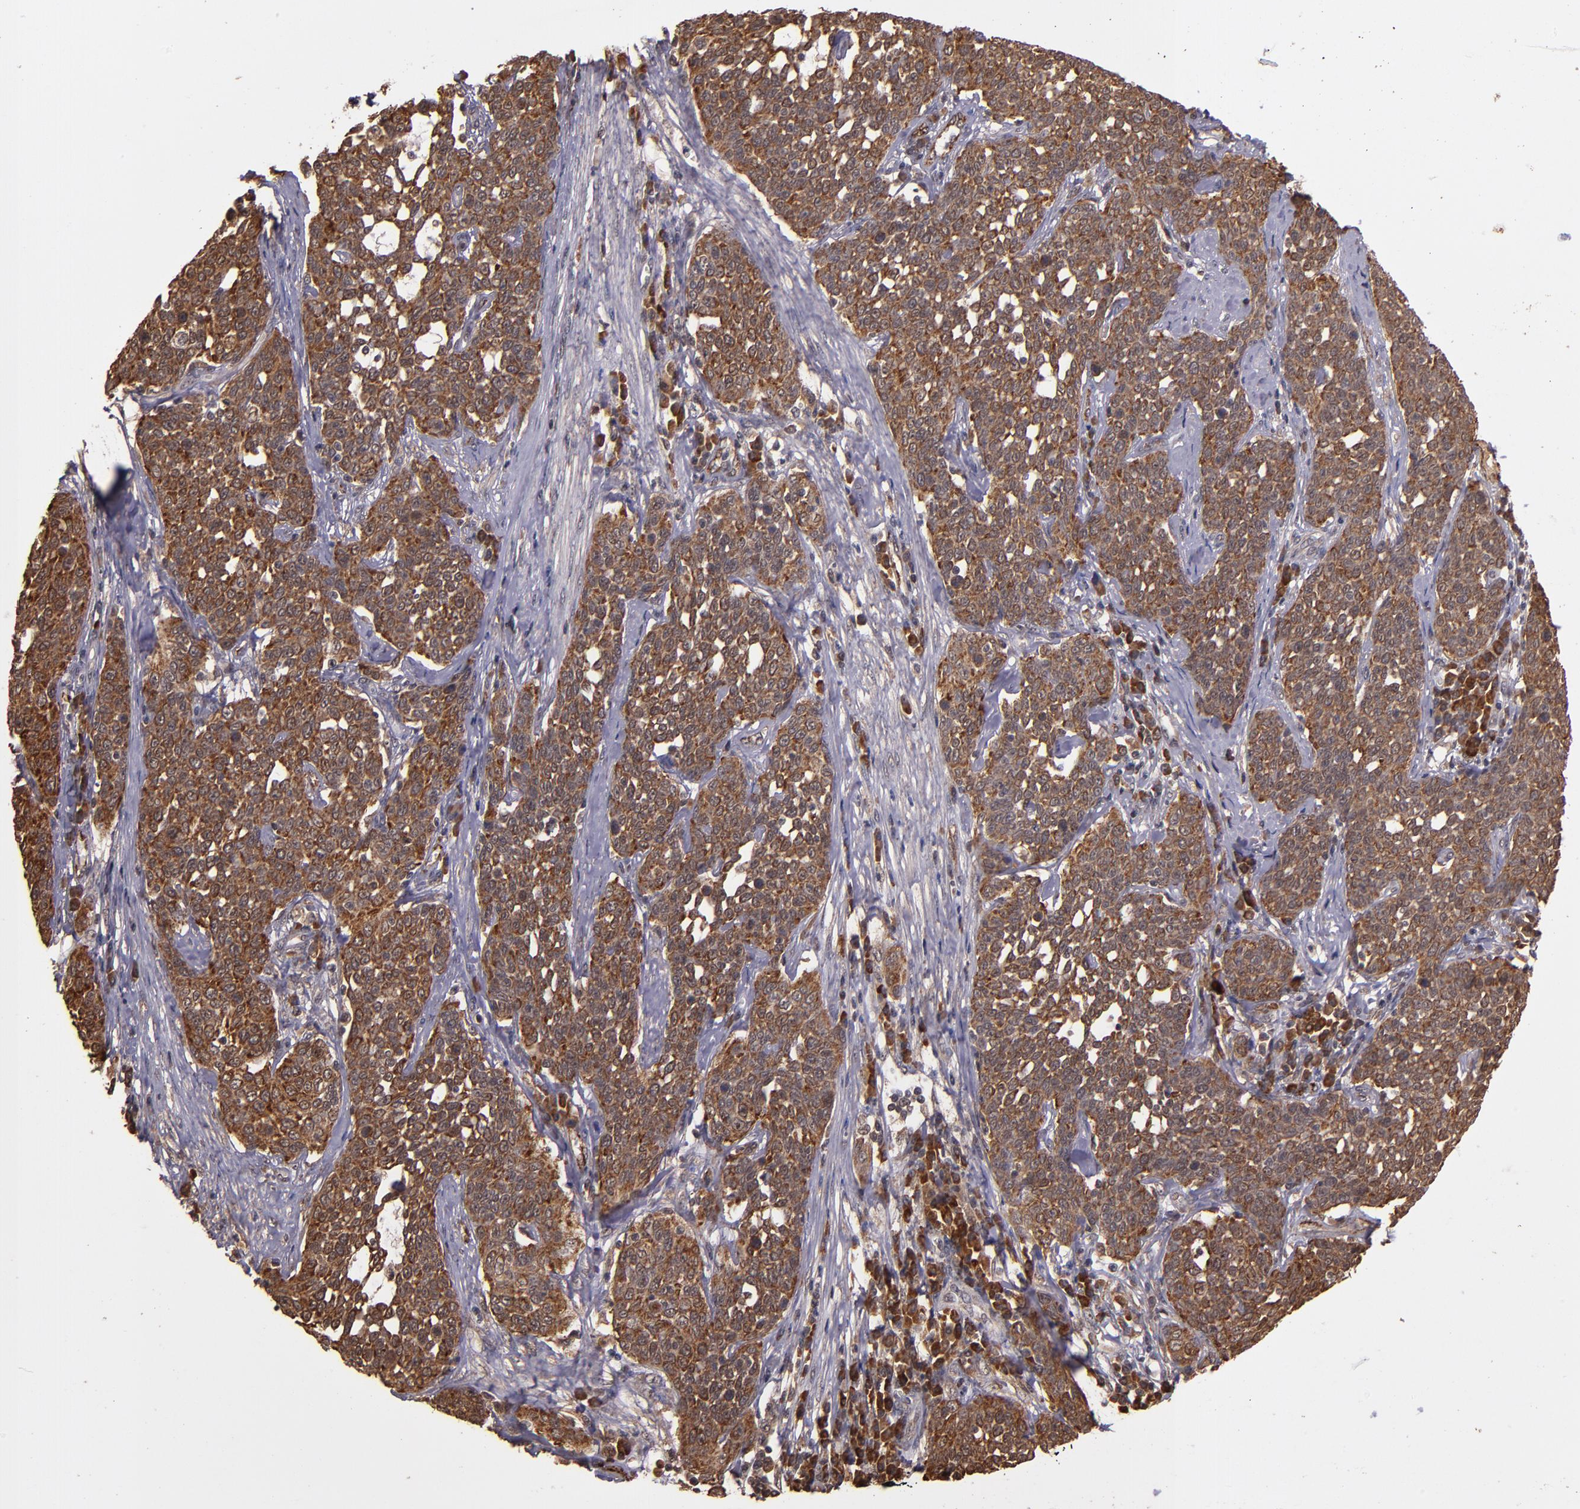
{"staining": {"intensity": "strong", "quantity": ">75%", "location": "cytoplasmic/membranous"}, "tissue": "cervical cancer", "cell_type": "Tumor cells", "image_type": "cancer", "snomed": [{"axis": "morphology", "description": "Squamous cell carcinoma, NOS"}, {"axis": "topography", "description": "Cervix"}], "caption": "Cervical cancer (squamous cell carcinoma) stained with a brown dye demonstrates strong cytoplasmic/membranous positive staining in about >75% of tumor cells.", "gene": "RIOK3", "patient": {"sex": "female", "age": 34}}